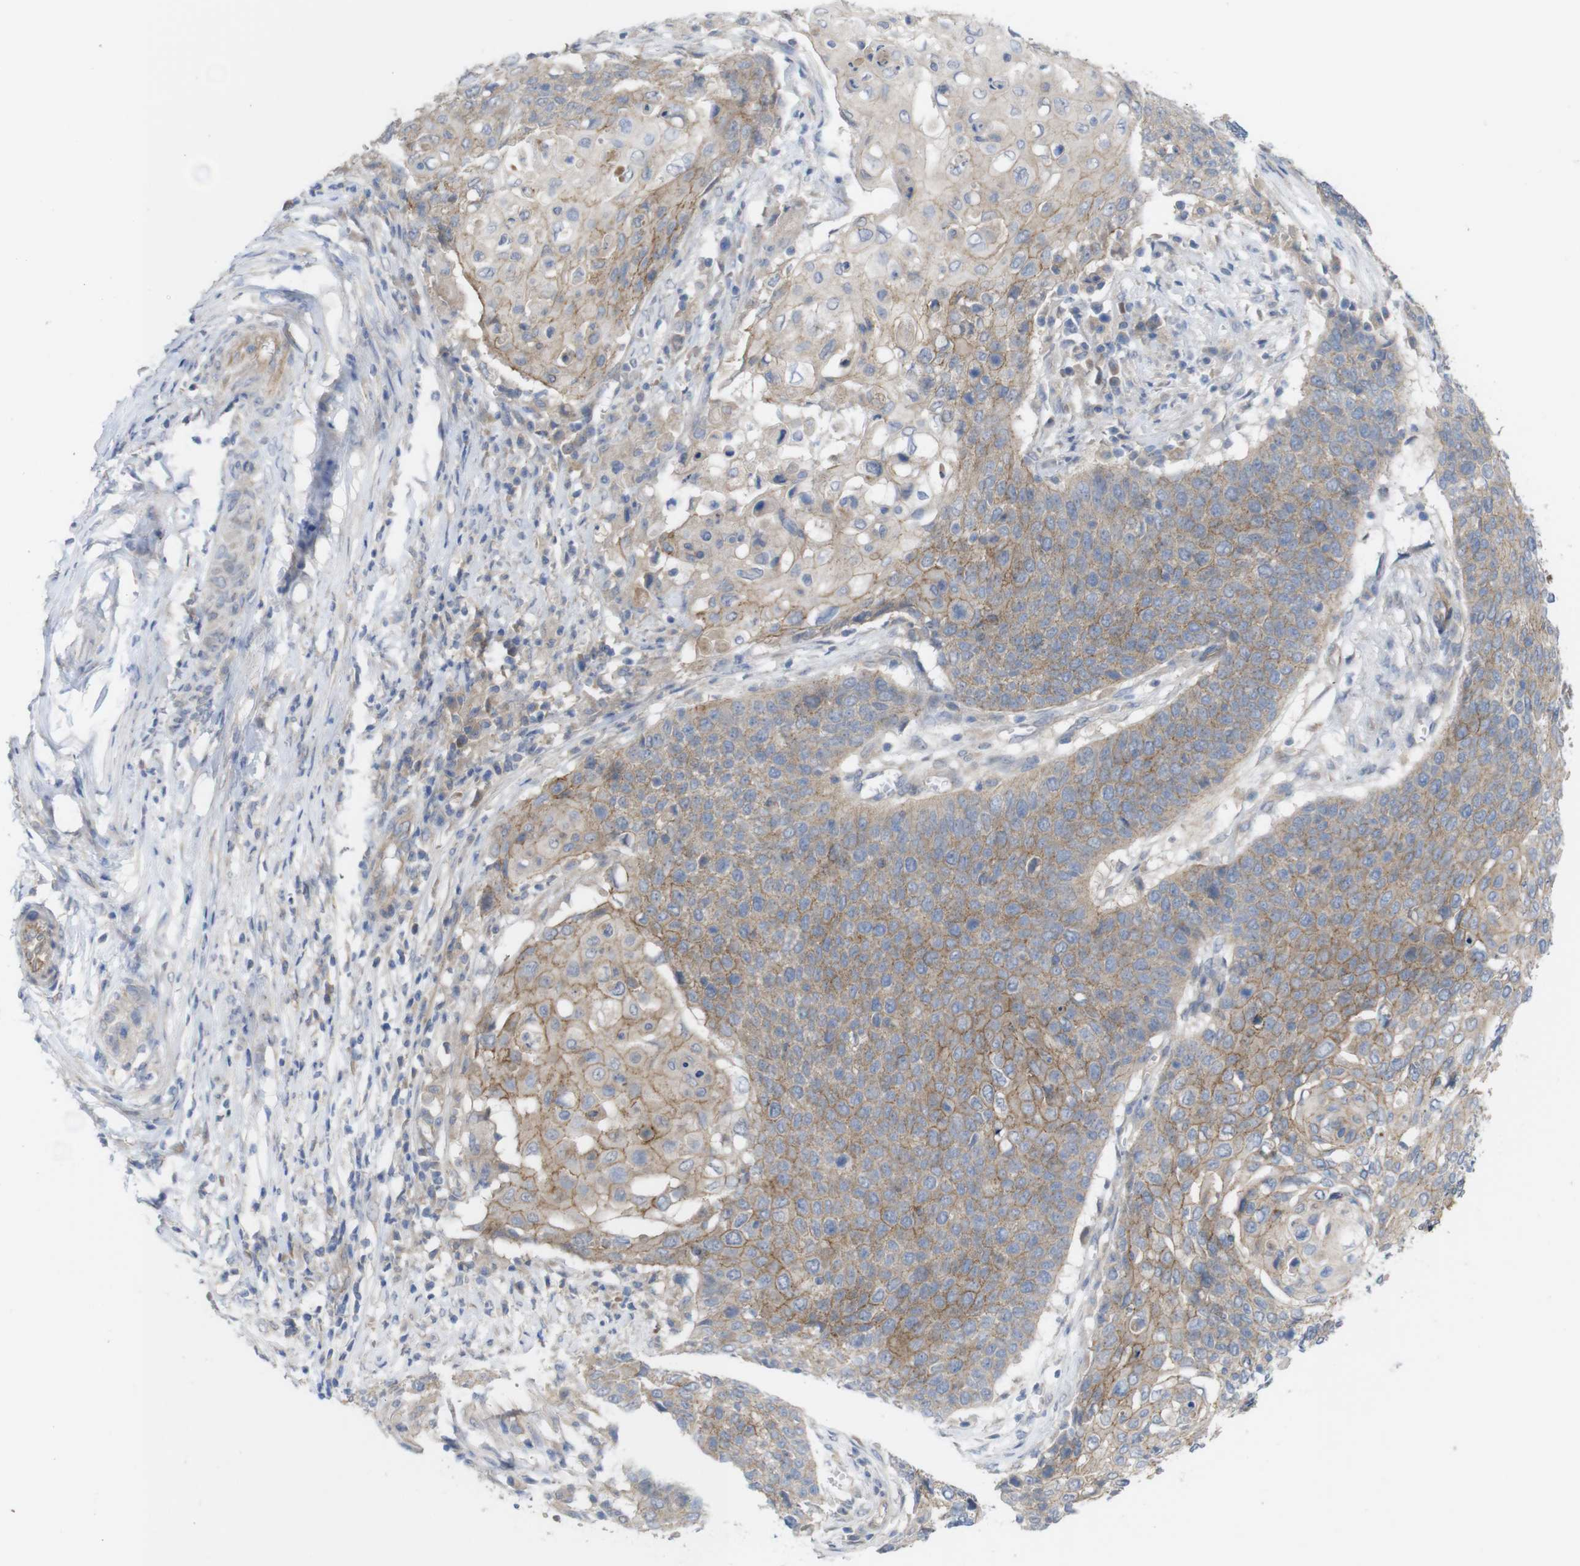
{"staining": {"intensity": "moderate", "quantity": "25%-75%", "location": "cytoplasmic/membranous"}, "tissue": "cervical cancer", "cell_type": "Tumor cells", "image_type": "cancer", "snomed": [{"axis": "morphology", "description": "Squamous cell carcinoma, NOS"}, {"axis": "topography", "description": "Cervix"}], "caption": "Immunohistochemistry of human cervical squamous cell carcinoma displays medium levels of moderate cytoplasmic/membranous staining in approximately 25%-75% of tumor cells.", "gene": "KIDINS220", "patient": {"sex": "female", "age": 39}}